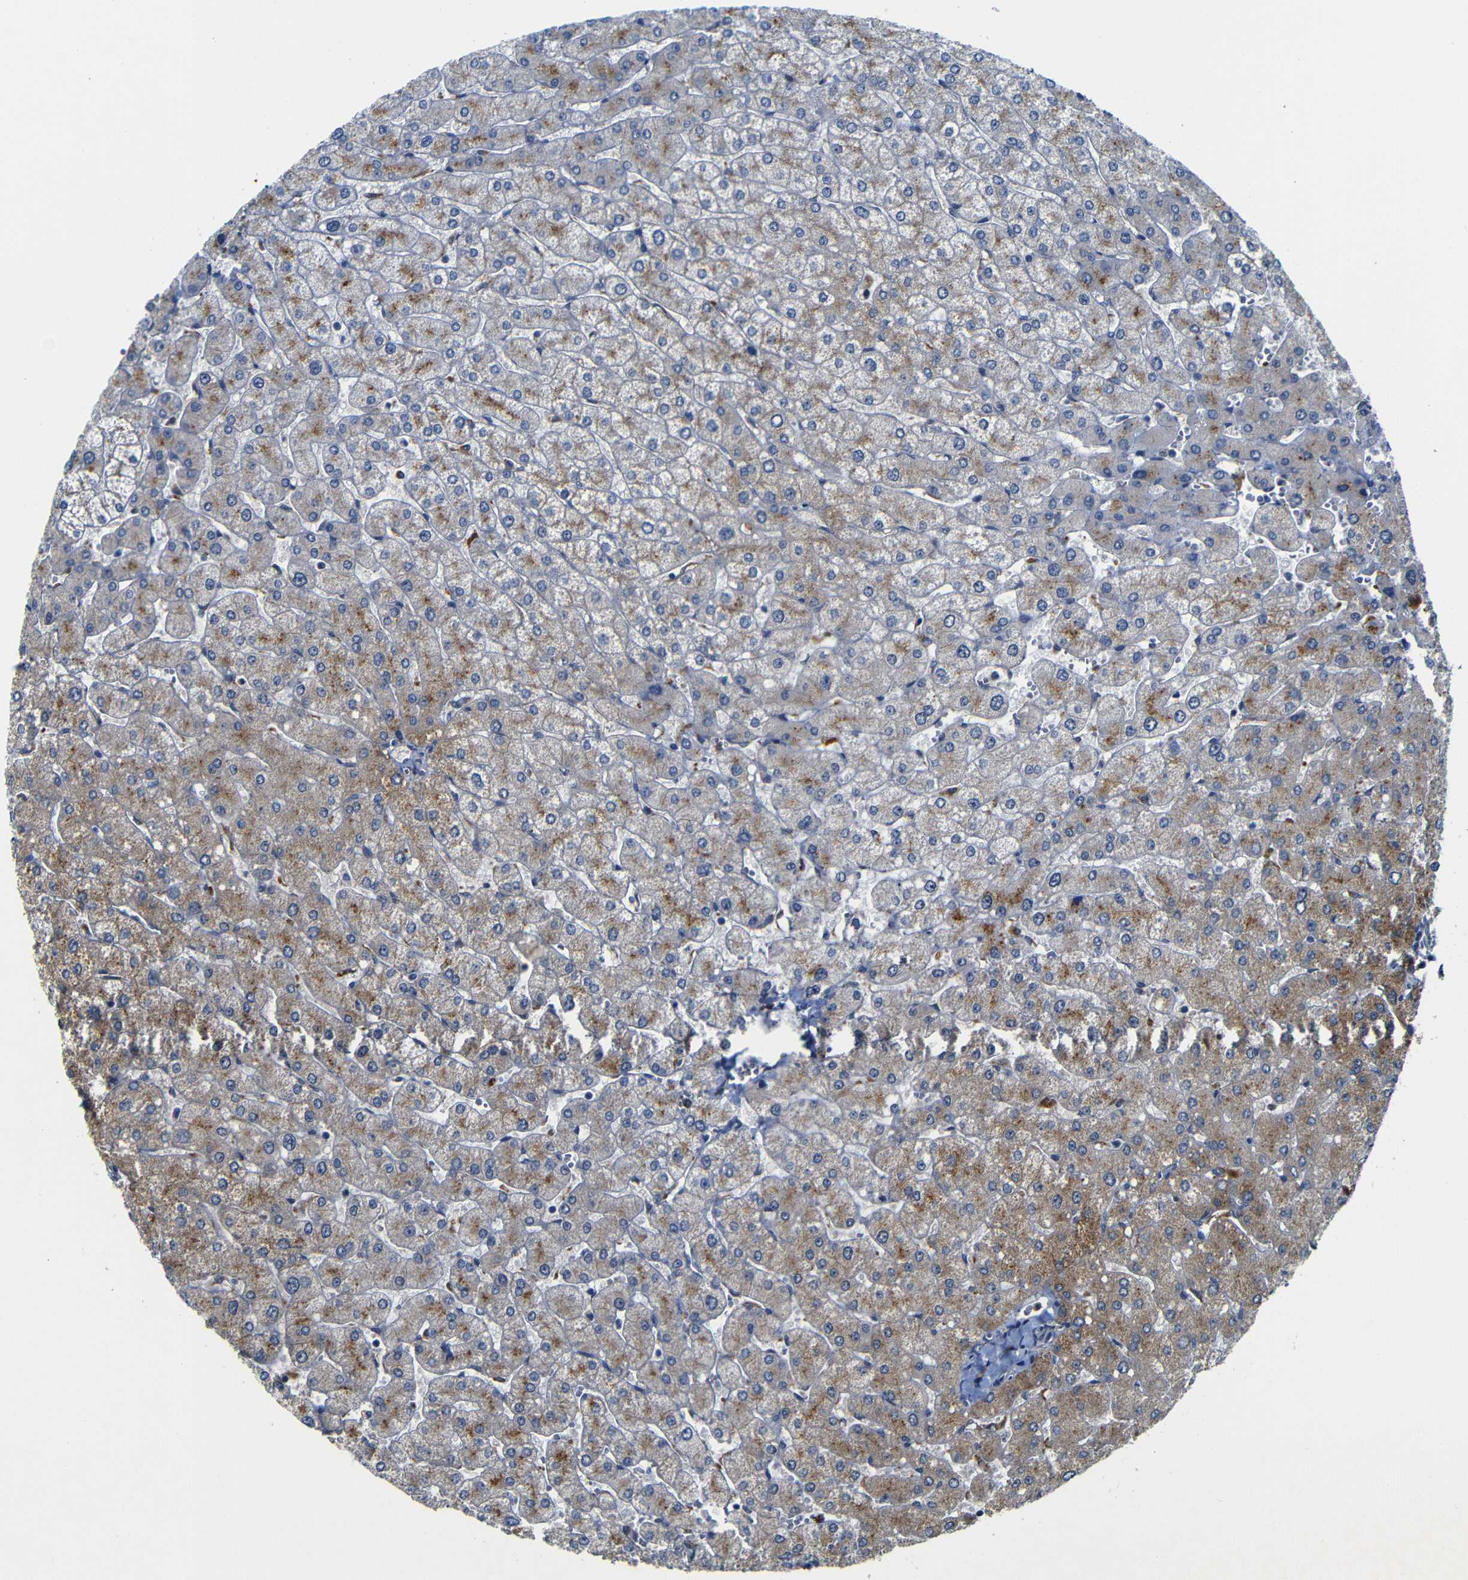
{"staining": {"intensity": "weak", "quantity": "25%-75%", "location": "cytoplasmic/membranous"}, "tissue": "liver", "cell_type": "Cholangiocytes", "image_type": "normal", "snomed": [{"axis": "morphology", "description": "Normal tissue, NOS"}, {"axis": "topography", "description": "Liver"}], "caption": "Weak cytoplasmic/membranous staining for a protein is present in about 25%-75% of cholangiocytes of benign liver using IHC.", "gene": "FURIN", "patient": {"sex": "male", "age": 55}}